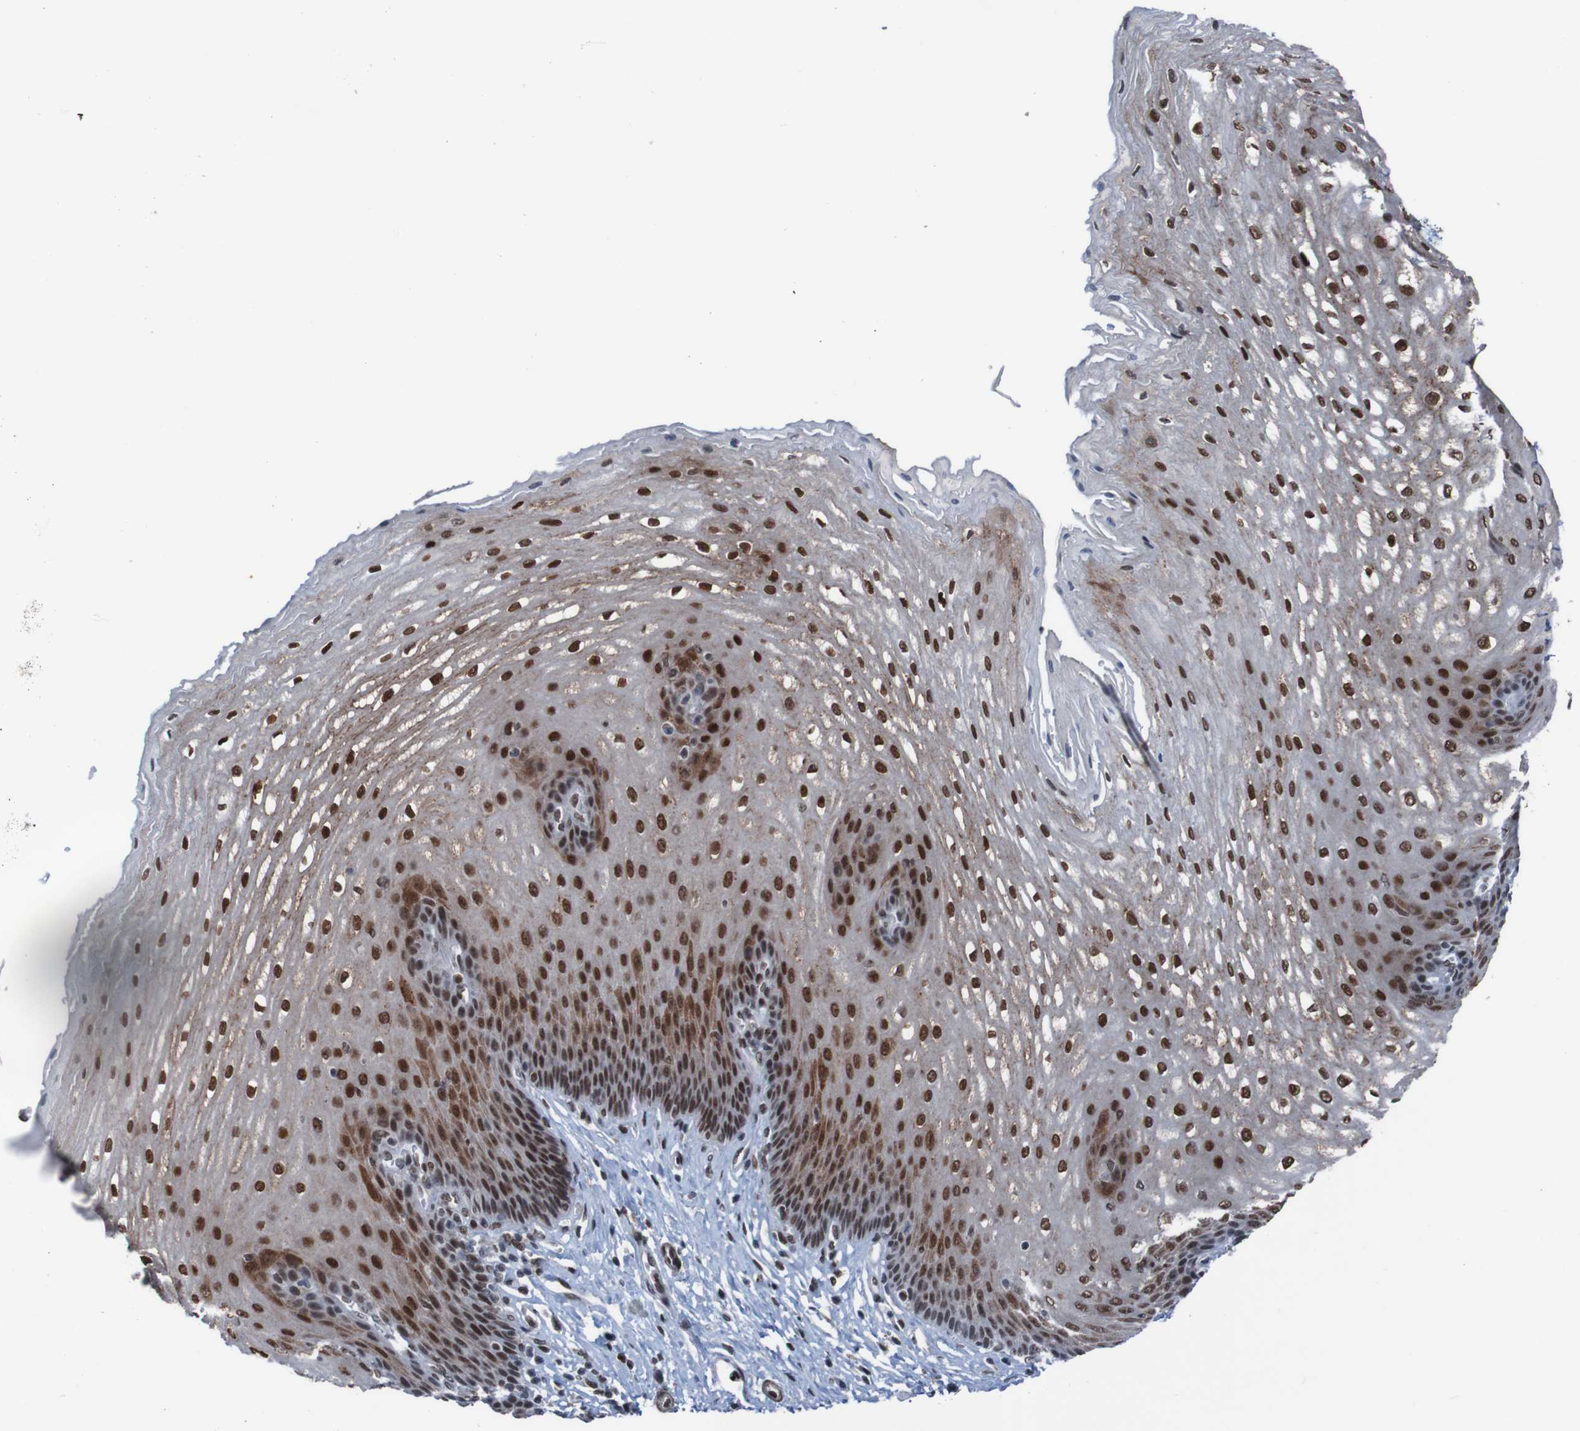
{"staining": {"intensity": "strong", "quantity": ">75%", "location": "cytoplasmic/membranous,nuclear"}, "tissue": "esophagus", "cell_type": "Squamous epithelial cells", "image_type": "normal", "snomed": [{"axis": "morphology", "description": "Normal tissue, NOS"}, {"axis": "topography", "description": "Esophagus"}], "caption": "Immunohistochemistry (IHC) photomicrograph of unremarkable esophagus stained for a protein (brown), which shows high levels of strong cytoplasmic/membranous,nuclear expression in approximately >75% of squamous epithelial cells.", "gene": "PHF2", "patient": {"sex": "male", "age": 54}}